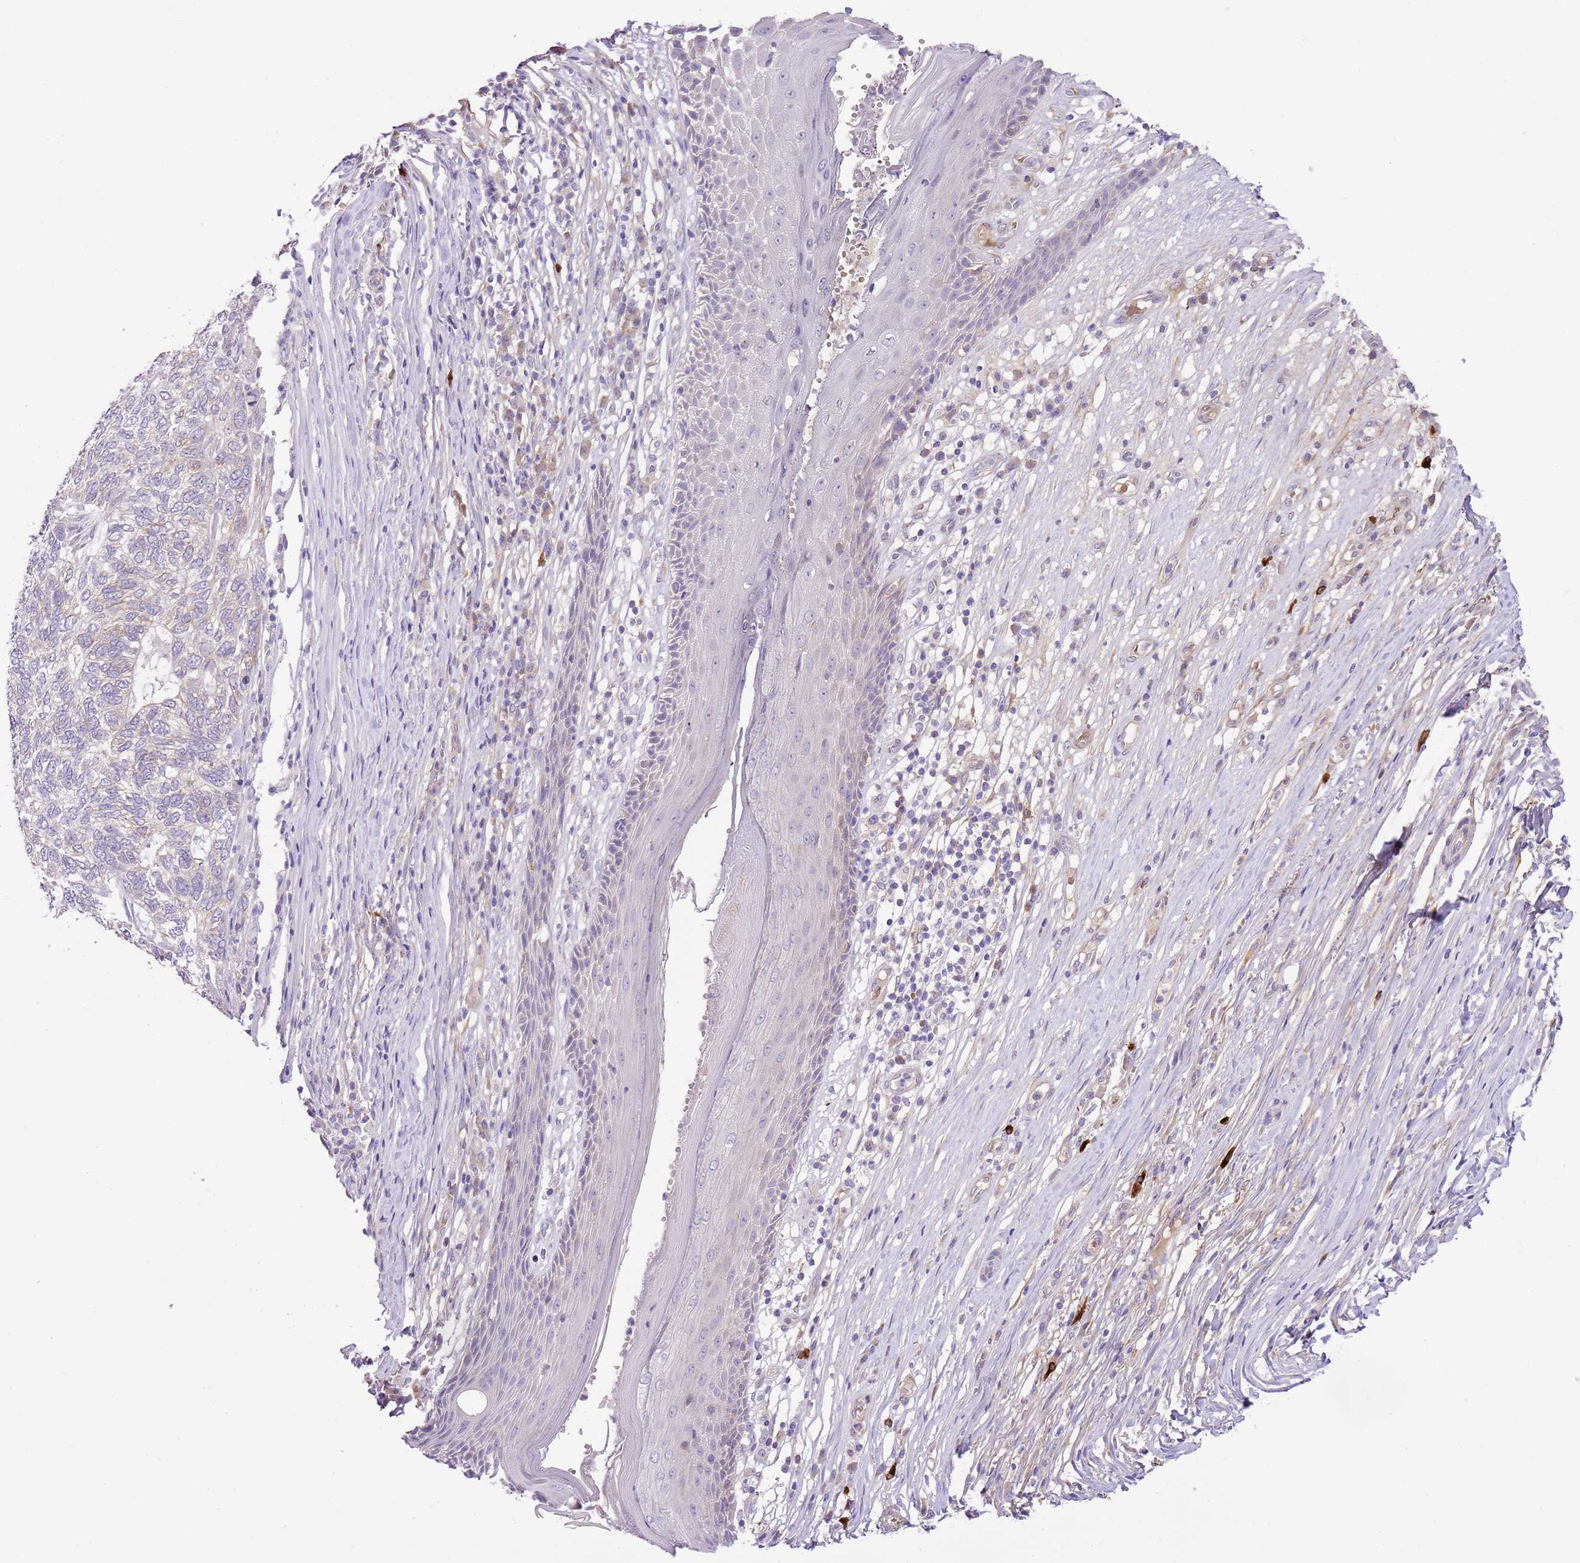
{"staining": {"intensity": "negative", "quantity": "none", "location": "none"}, "tissue": "skin cancer", "cell_type": "Tumor cells", "image_type": "cancer", "snomed": [{"axis": "morphology", "description": "Basal cell carcinoma"}, {"axis": "topography", "description": "Skin"}], "caption": "Human skin basal cell carcinoma stained for a protein using IHC exhibits no expression in tumor cells.", "gene": "RFK", "patient": {"sex": "female", "age": 65}}